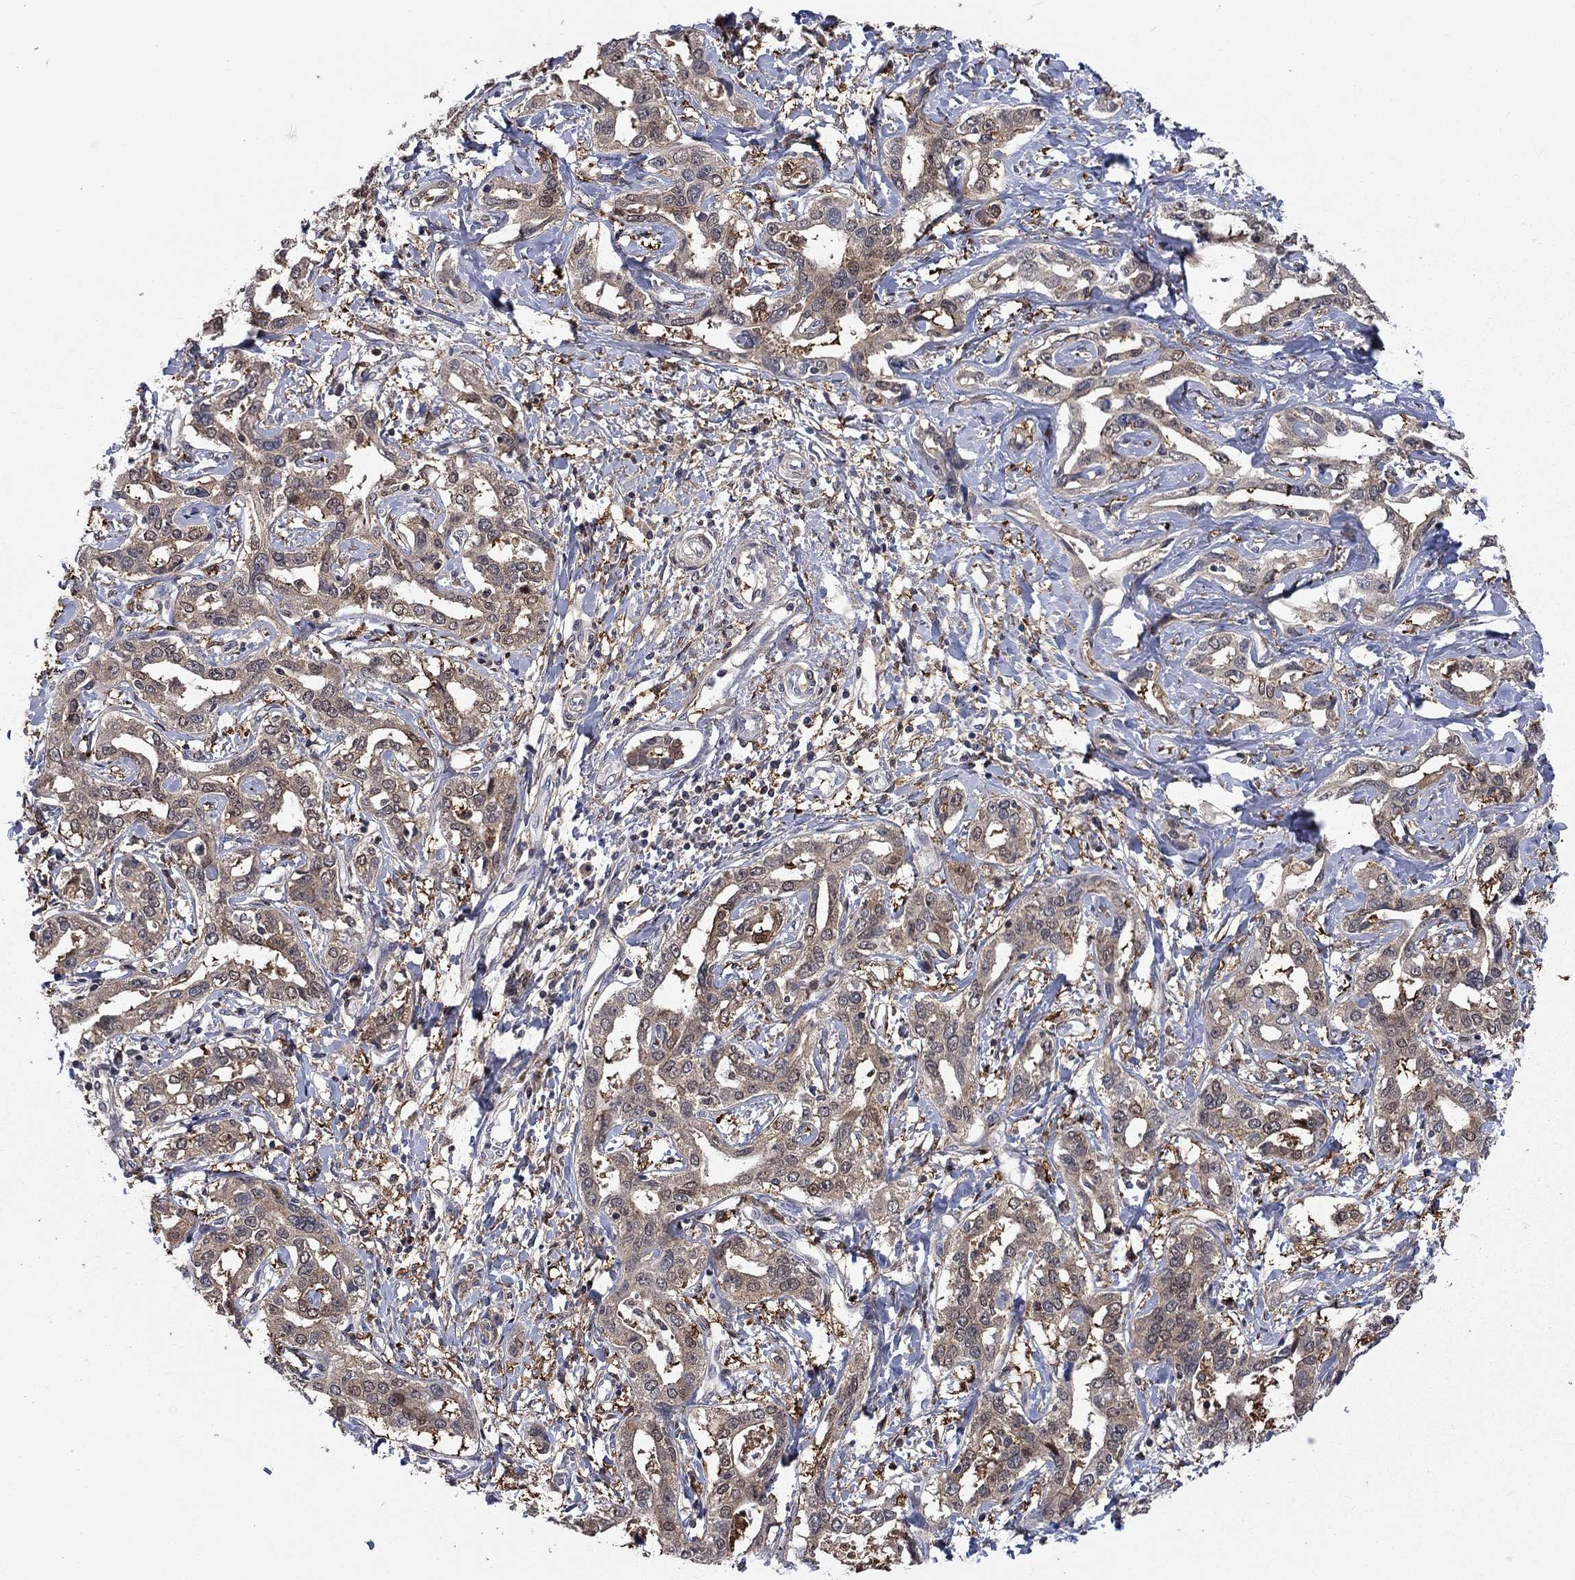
{"staining": {"intensity": "weak", "quantity": ">75%", "location": "cytoplasmic/membranous"}, "tissue": "liver cancer", "cell_type": "Tumor cells", "image_type": "cancer", "snomed": [{"axis": "morphology", "description": "Cholangiocarcinoma"}, {"axis": "topography", "description": "Liver"}], "caption": "Approximately >75% of tumor cells in liver cancer display weak cytoplasmic/membranous protein expression as visualized by brown immunohistochemical staining.", "gene": "CBR1", "patient": {"sex": "male", "age": 59}}